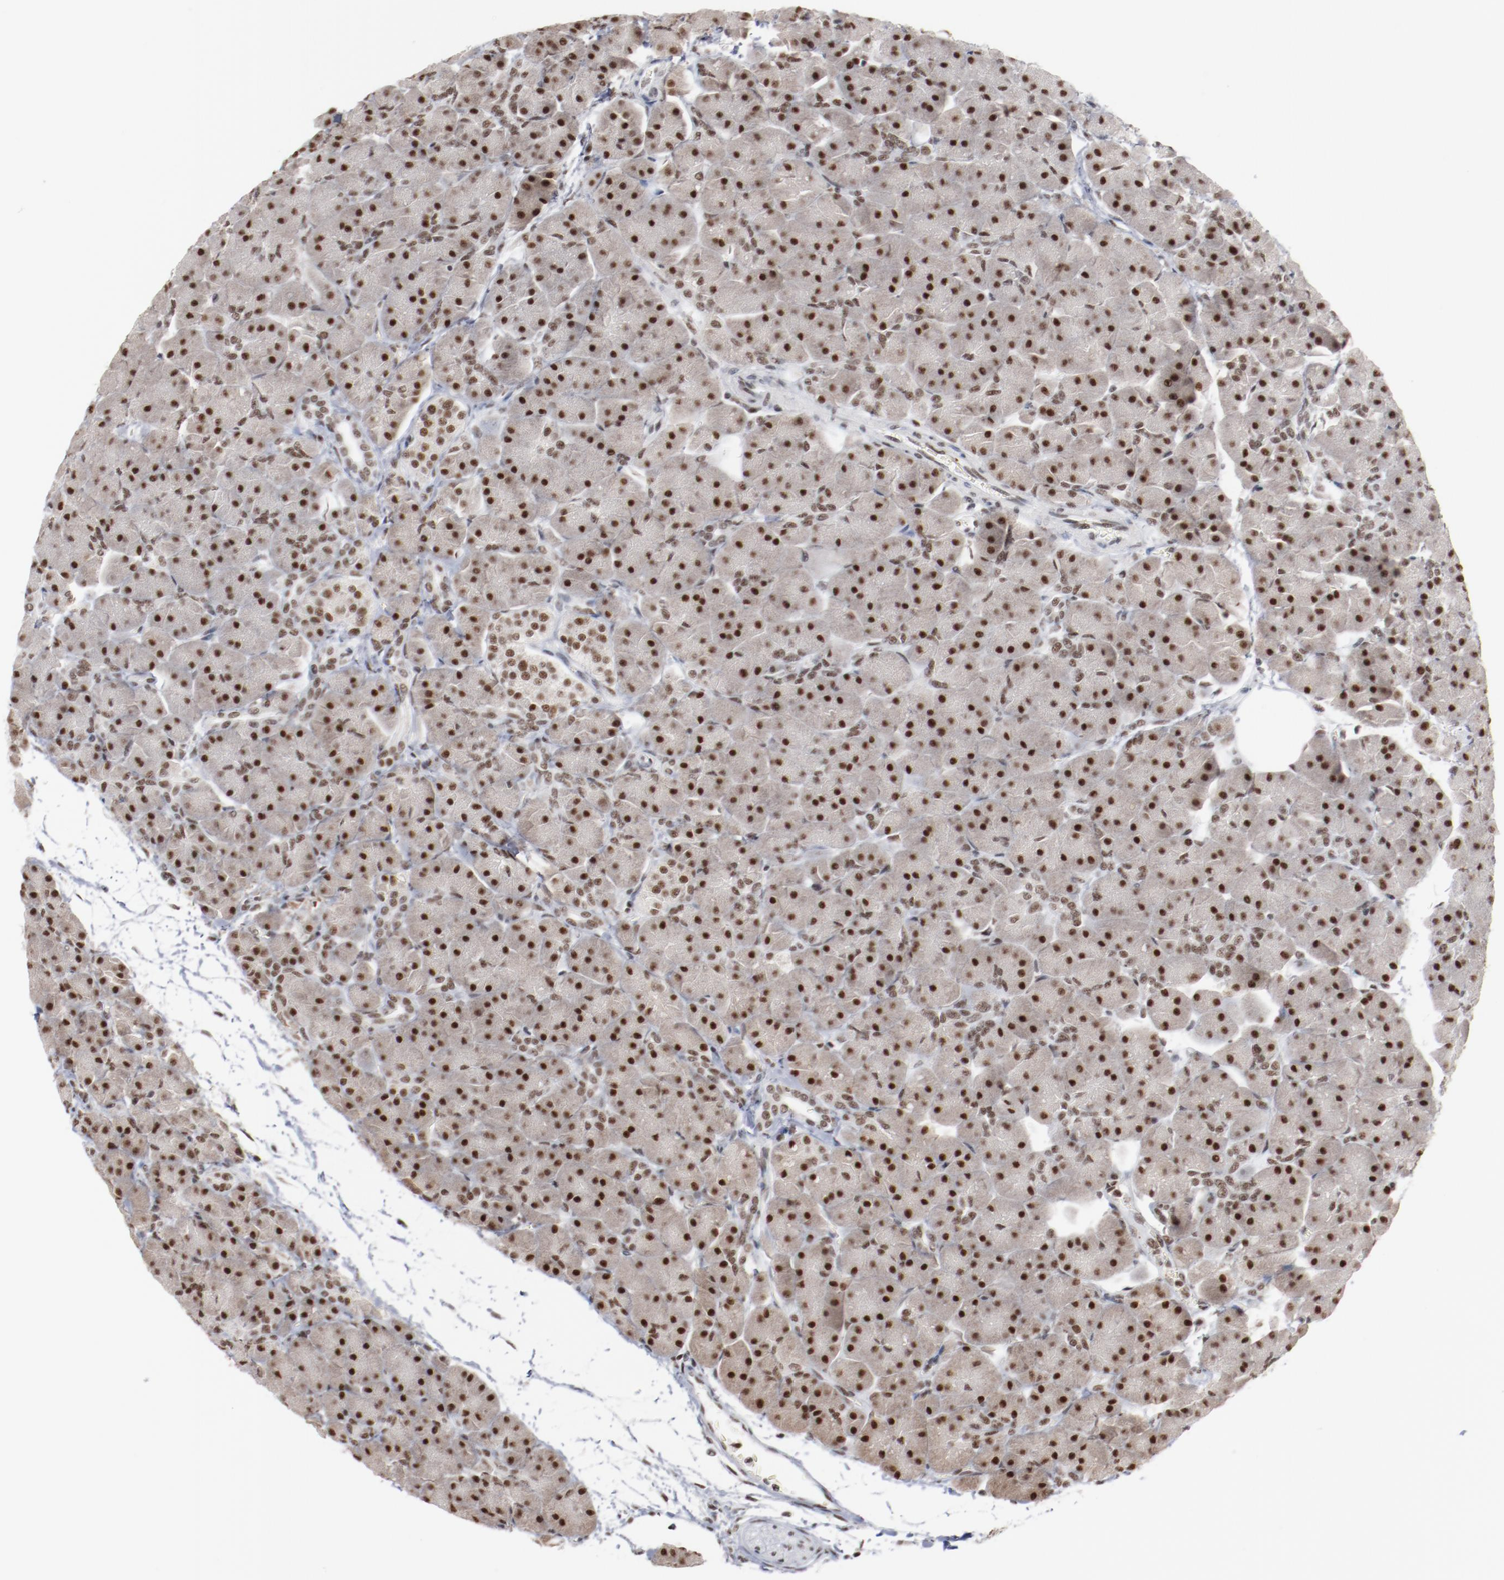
{"staining": {"intensity": "strong", "quantity": ">75%", "location": "cytoplasmic/membranous,nuclear"}, "tissue": "pancreas", "cell_type": "Exocrine glandular cells", "image_type": "normal", "snomed": [{"axis": "morphology", "description": "Normal tissue, NOS"}, {"axis": "topography", "description": "Pancreas"}], "caption": "Pancreas stained with immunohistochemistry reveals strong cytoplasmic/membranous,nuclear positivity in approximately >75% of exocrine glandular cells. (IHC, brightfield microscopy, high magnification).", "gene": "BUB3", "patient": {"sex": "male", "age": 66}}